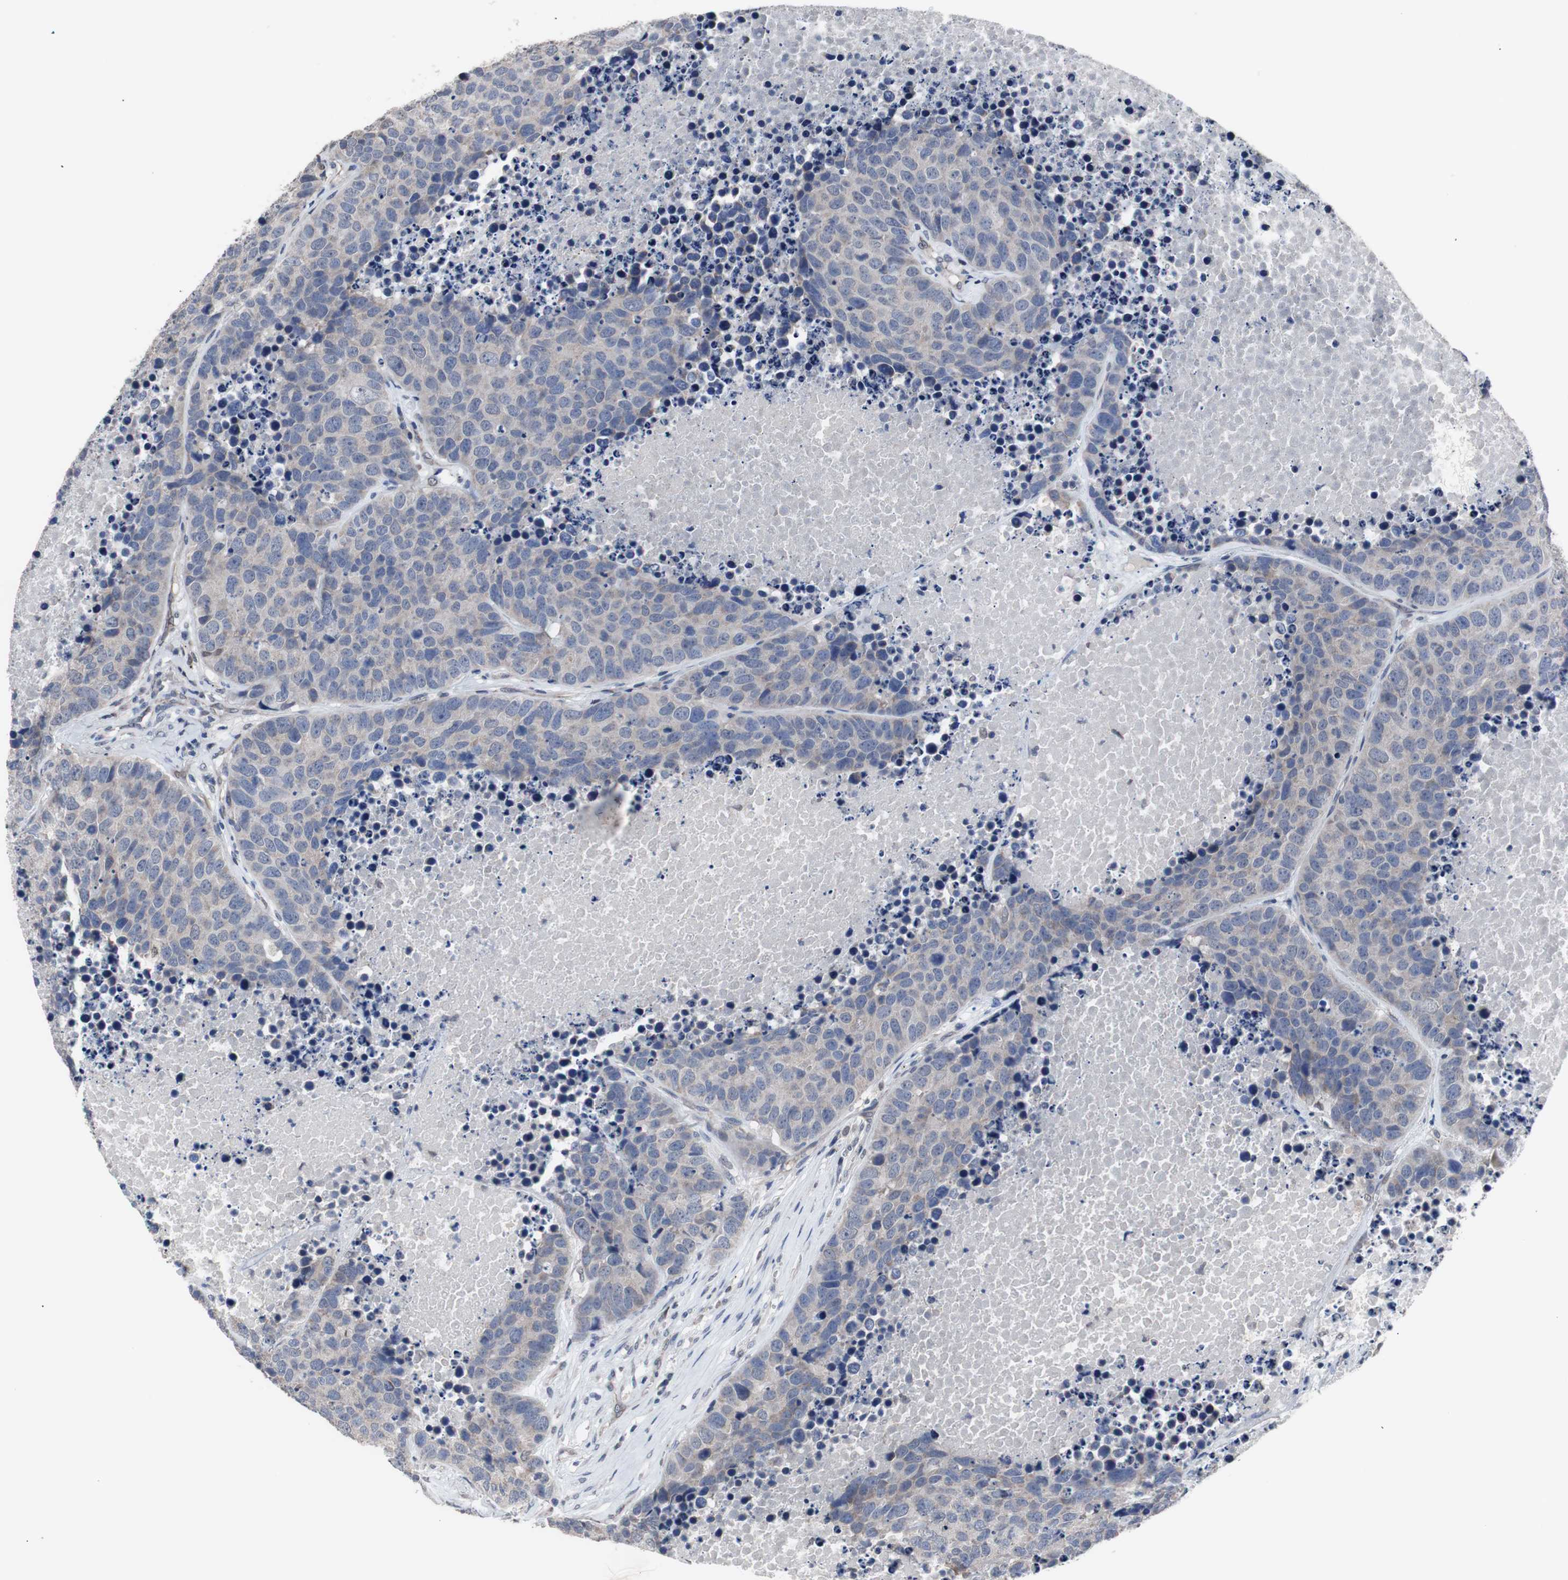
{"staining": {"intensity": "negative", "quantity": "none", "location": "none"}, "tissue": "carcinoid", "cell_type": "Tumor cells", "image_type": "cancer", "snomed": [{"axis": "morphology", "description": "Carcinoid, malignant, NOS"}, {"axis": "topography", "description": "Lung"}], "caption": "Immunohistochemistry of carcinoid (malignant) demonstrates no expression in tumor cells. The staining was performed using DAB (3,3'-diaminobenzidine) to visualize the protein expression in brown, while the nuclei were stained in blue with hematoxylin (Magnification: 20x).", "gene": "RBM47", "patient": {"sex": "male", "age": 60}}